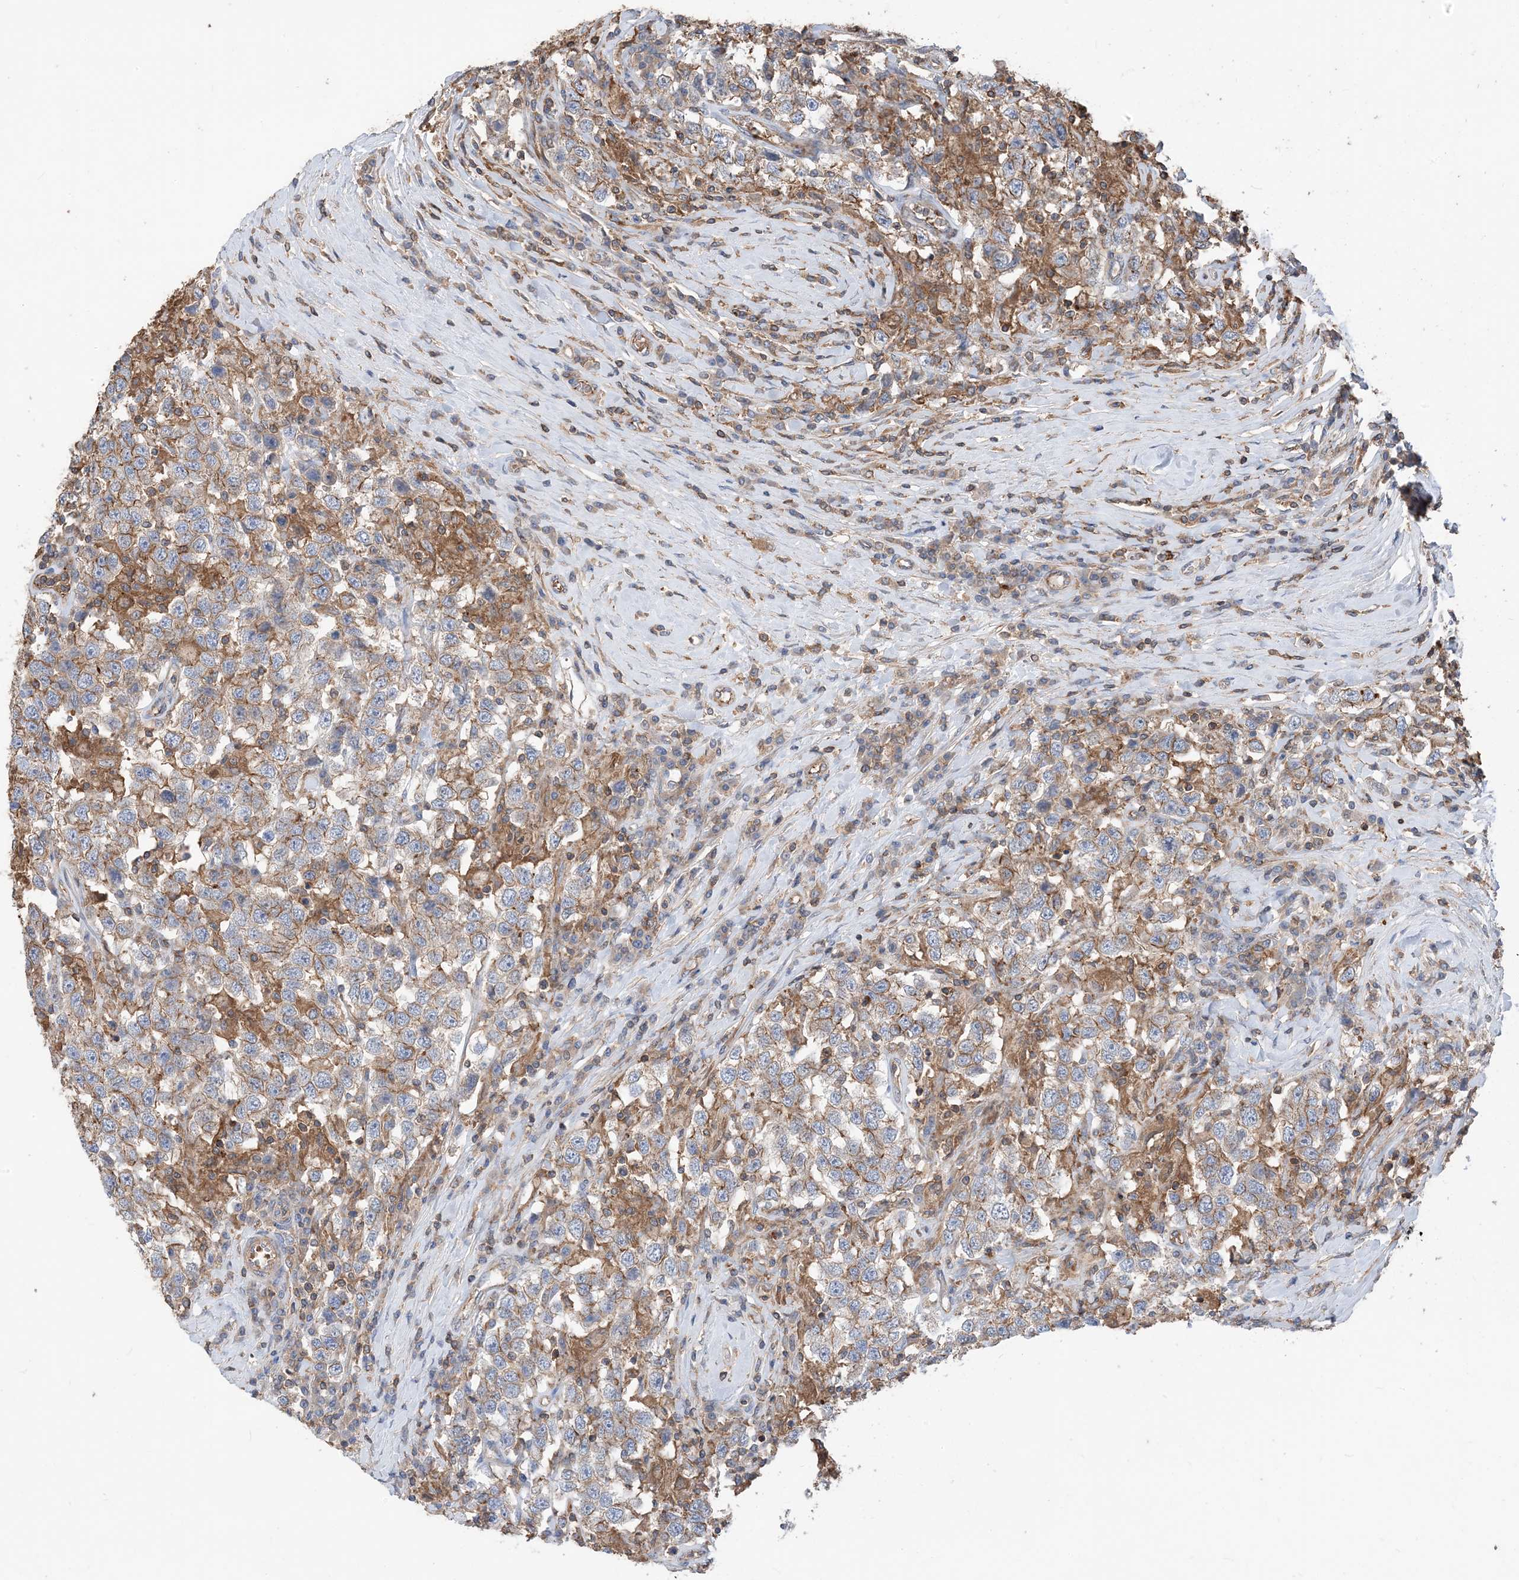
{"staining": {"intensity": "moderate", "quantity": "<25%", "location": "cytoplasmic/membranous"}, "tissue": "testis cancer", "cell_type": "Tumor cells", "image_type": "cancer", "snomed": [{"axis": "morphology", "description": "Seminoma, NOS"}, {"axis": "topography", "description": "Testis"}], "caption": "Immunohistochemical staining of testis seminoma exhibits moderate cytoplasmic/membranous protein staining in about <25% of tumor cells.", "gene": "PARVG", "patient": {"sex": "male", "age": 41}}